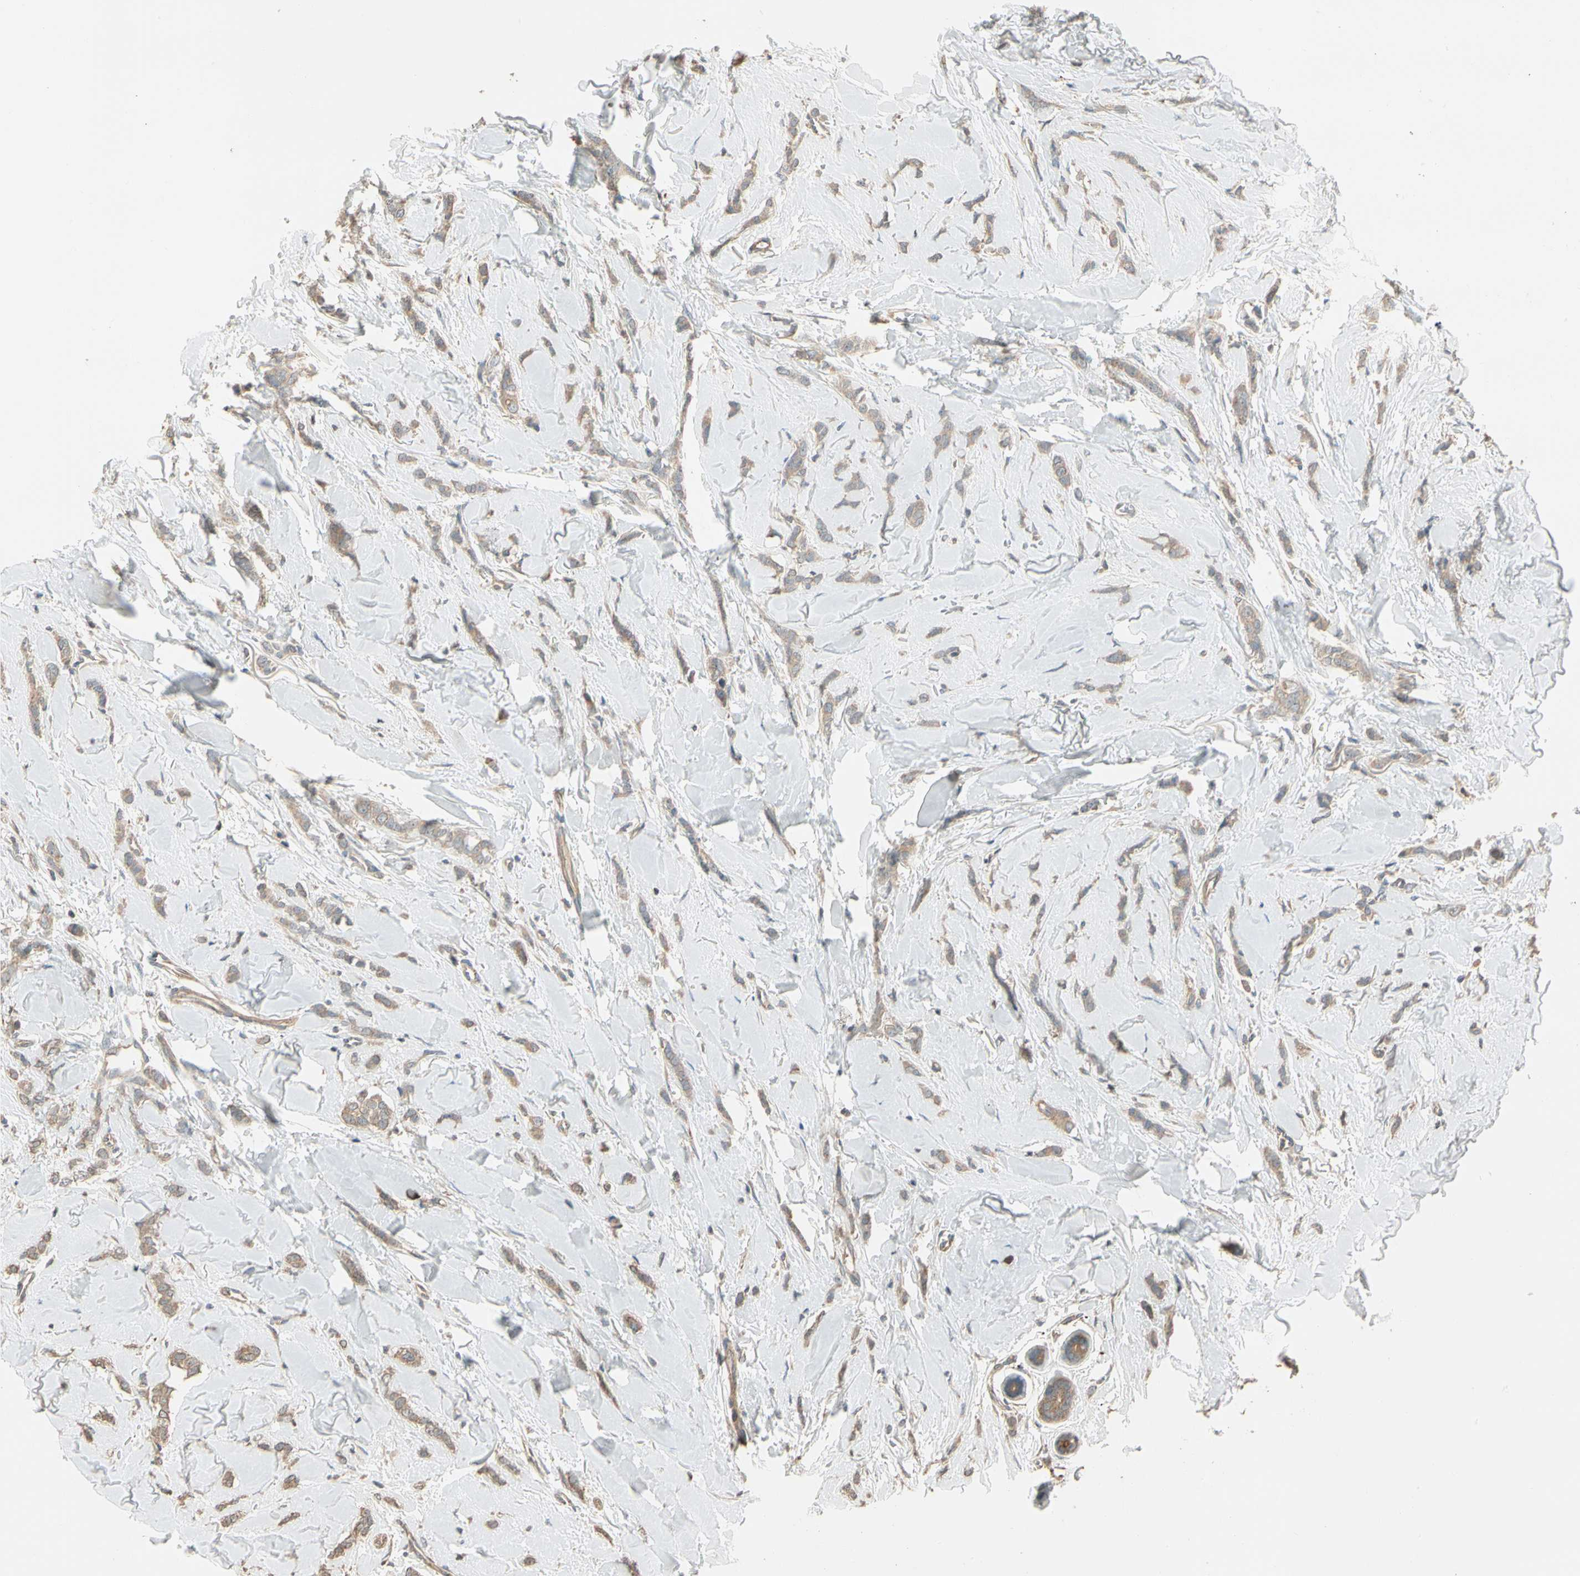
{"staining": {"intensity": "weak", "quantity": ">75%", "location": "cytoplasmic/membranous"}, "tissue": "breast cancer", "cell_type": "Tumor cells", "image_type": "cancer", "snomed": [{"axis": "morphology", "description": "Lobular carcinoma"}, {"axis": "topography", "description": "Skin"}, {"axis": "topography", "description": "Breast"}], "caption": "Breast cancer stained with immunohistochemistry demonstrates weak cytoplasmic/membranous expression in approximately >75% of tumor cells.", "gene": "TNFRSF21", "patient": {"sex": "female", "age": 46}}